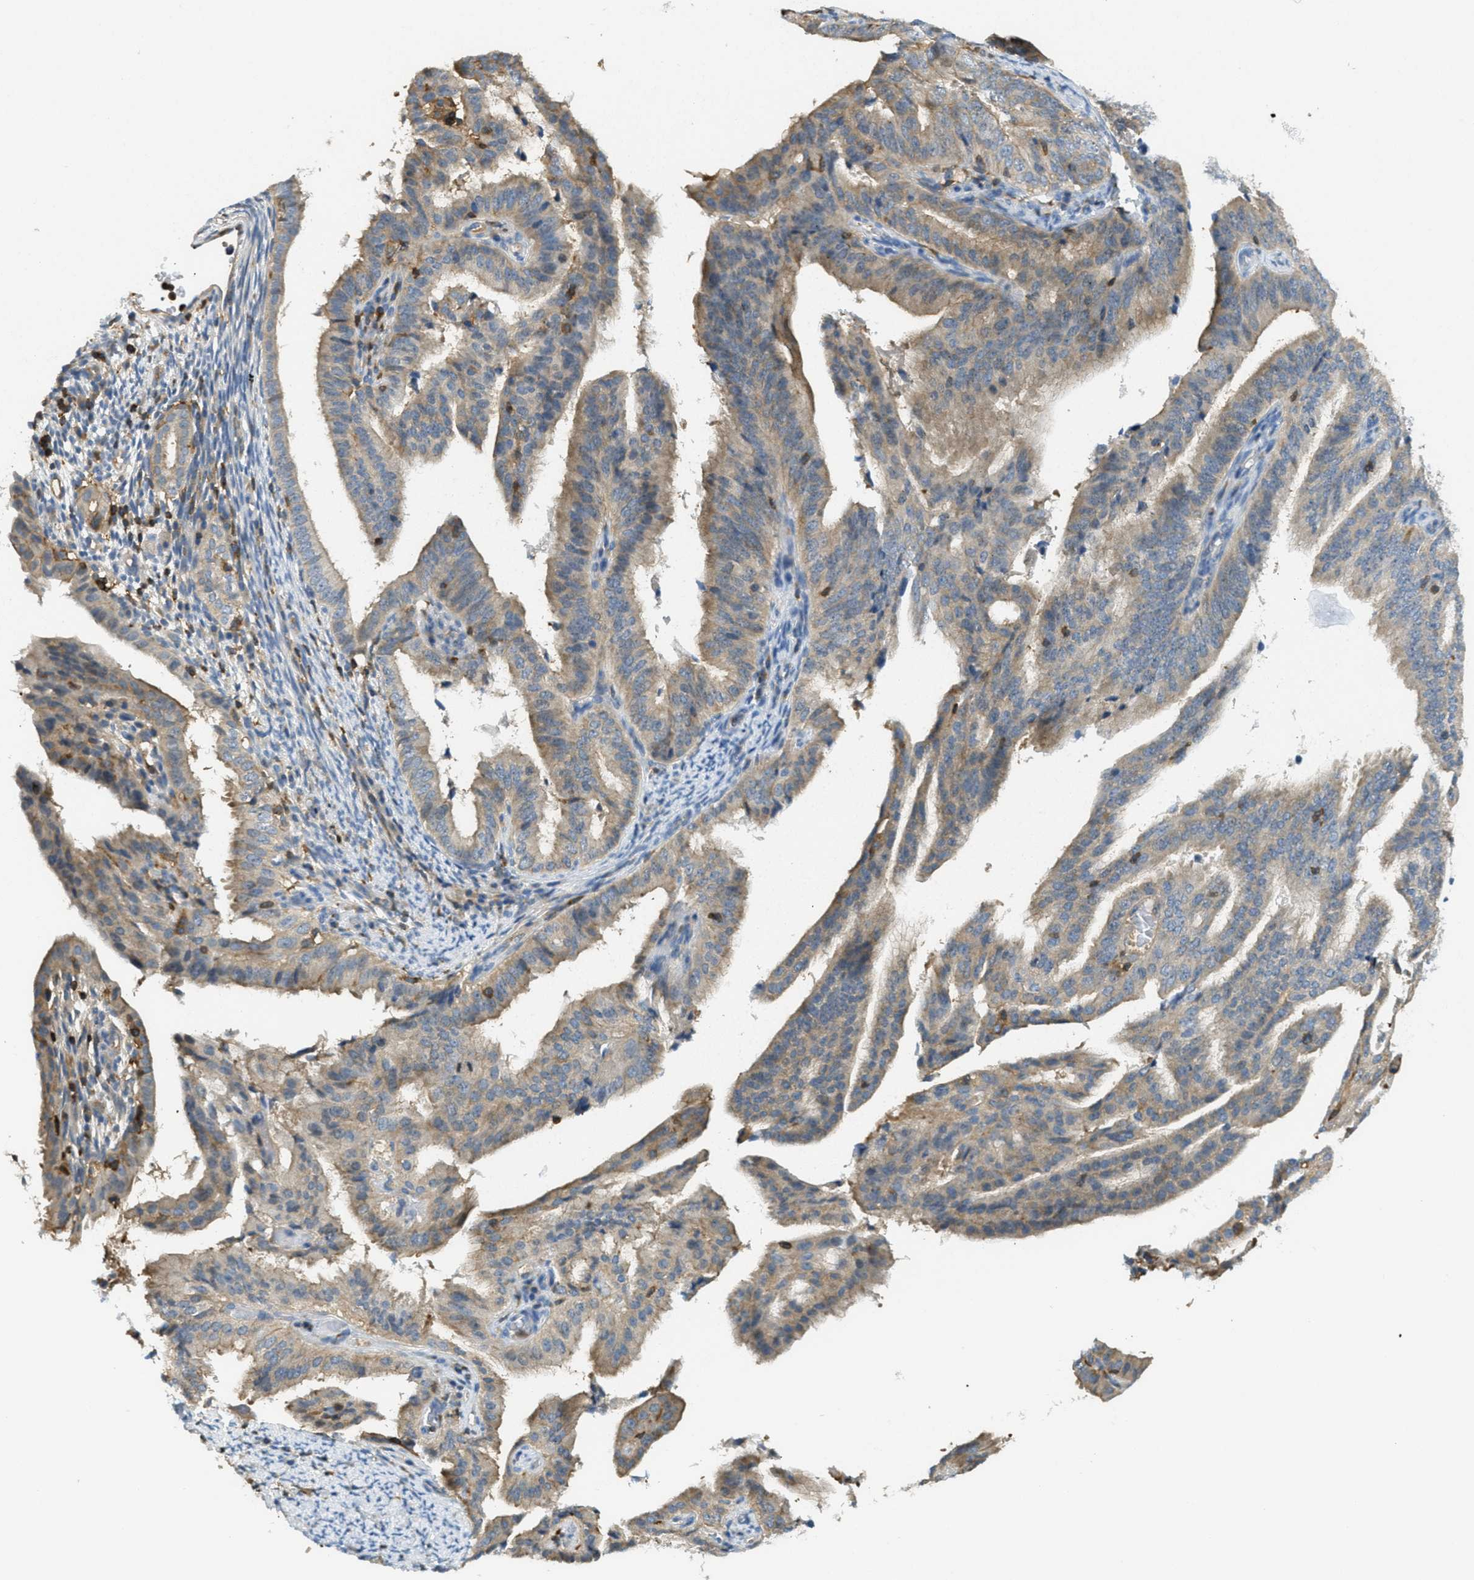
{"staining": {"intensity": "weak", "quantity": ">75%", "location": "cytoplasmic/membranous"}, "tissue": "endometrial cancer", "cell_type": "Tumor cells", "image_type": "cancer", "snomed": [{"axis": "morphology", "description": "Adenocarcinoma, NOS"}, {"axis": "topography", "description": "Endometrium"}], "caption": "This photomicrograph displays immunohistochemistry staining of adenocarcinoma (endometrial), with low weak cytoplasmic/membranous positivity in about >75% of tumor cells.", "gene": "GRIK2", "patient": {"sex": "female", "age": 58}}